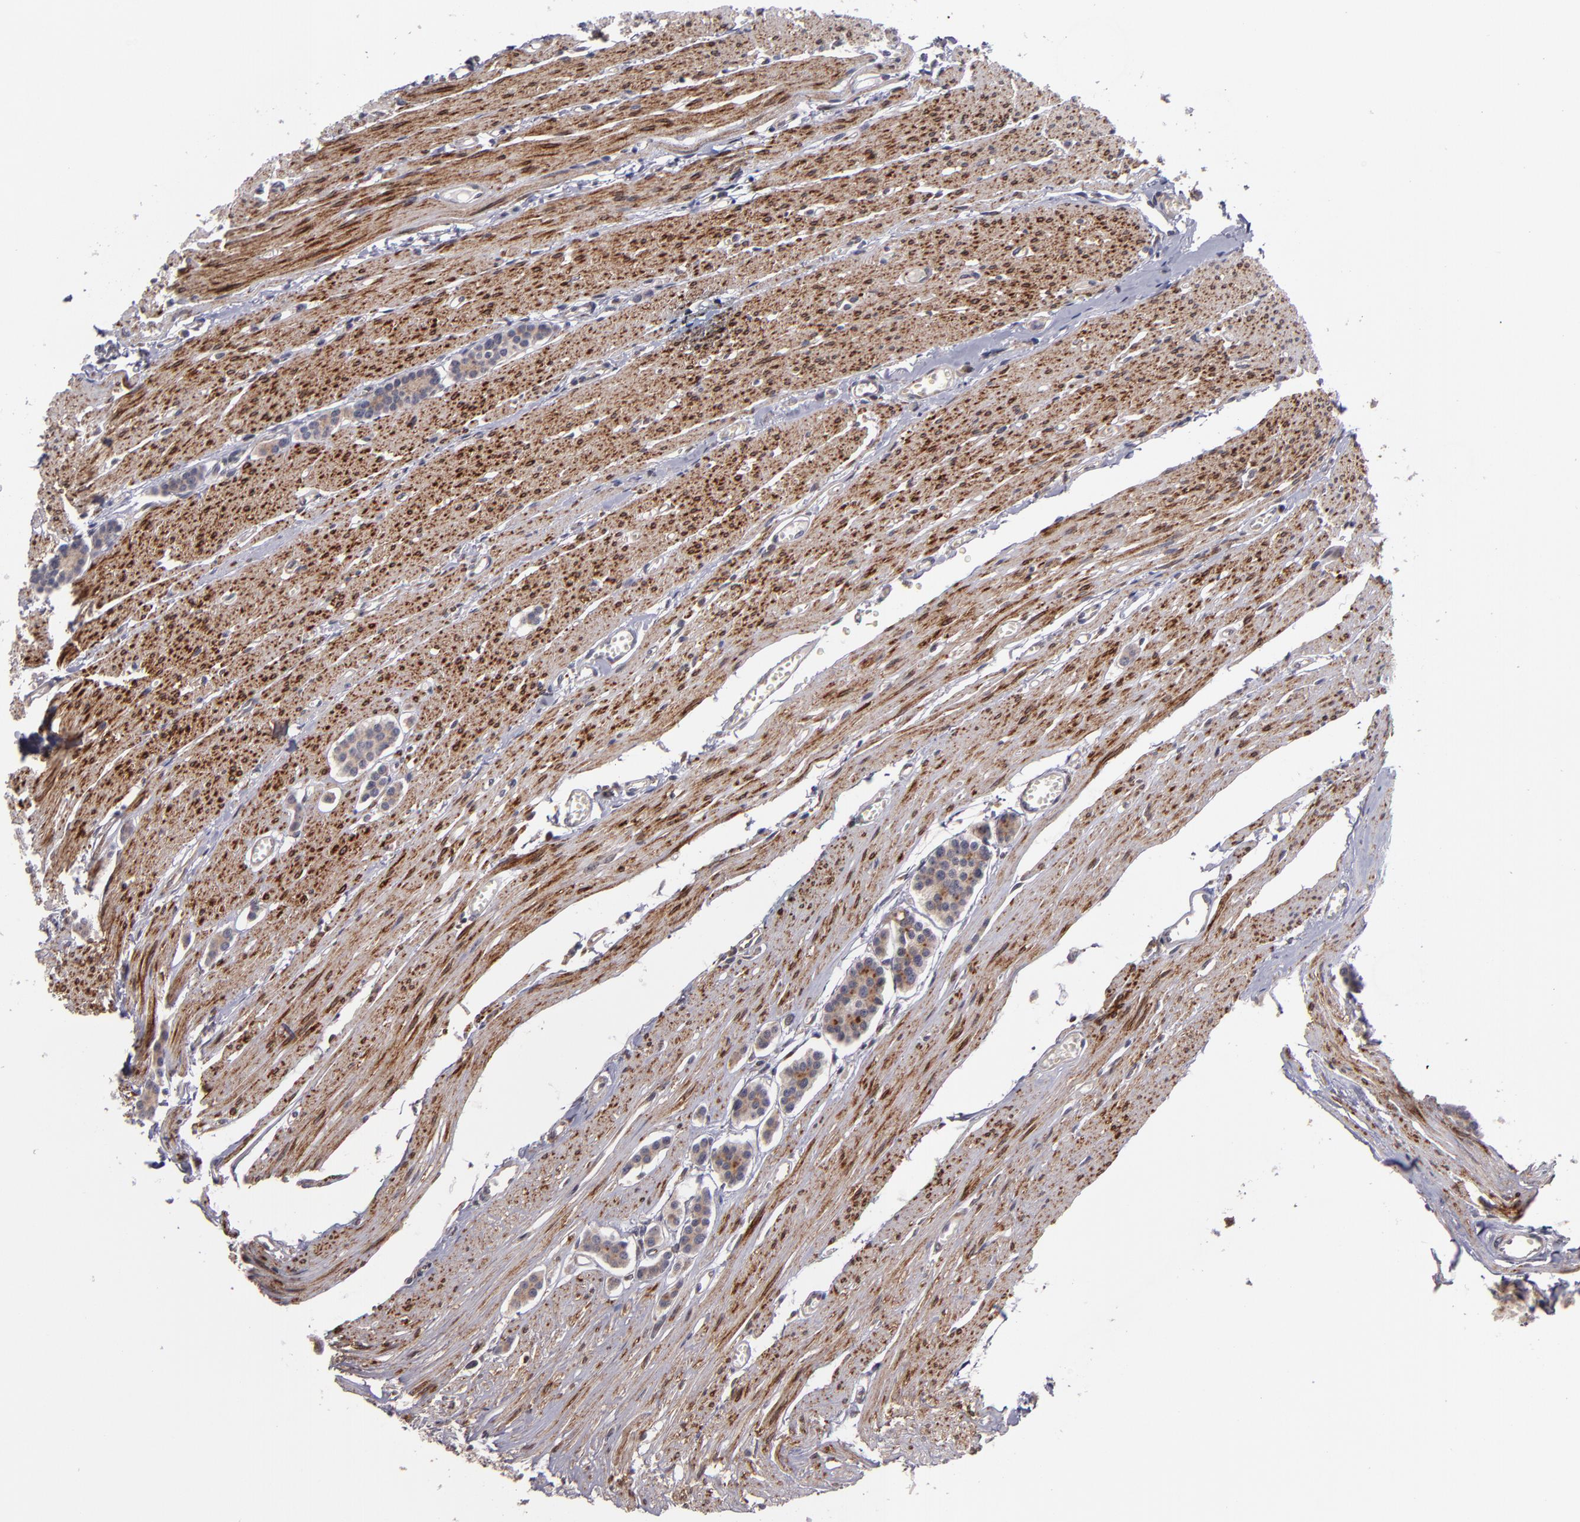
{"staining": {"intensity": "weak", "quantity": ">75%", "location": "cytoplasmic/membranous"}, "tissue": "carcinoid", "cell_type": "Tumor cells", "image_type": "cancer", "snomed": [{"axis": "morphology", "description": "Carcinoid, malignant, NOS"}, {"axis": "topography", "description": "Small intestine"}], "caption": "The immunohistochemical stain labels weak cytoplasmic/membranous positivity in tumor cells of carcinoid tissue. (DAB IHC, brown staining for protein, blue staining for nuclei).", "gene": "CASP1", "patient": {"sex": "male", "age": 60}}